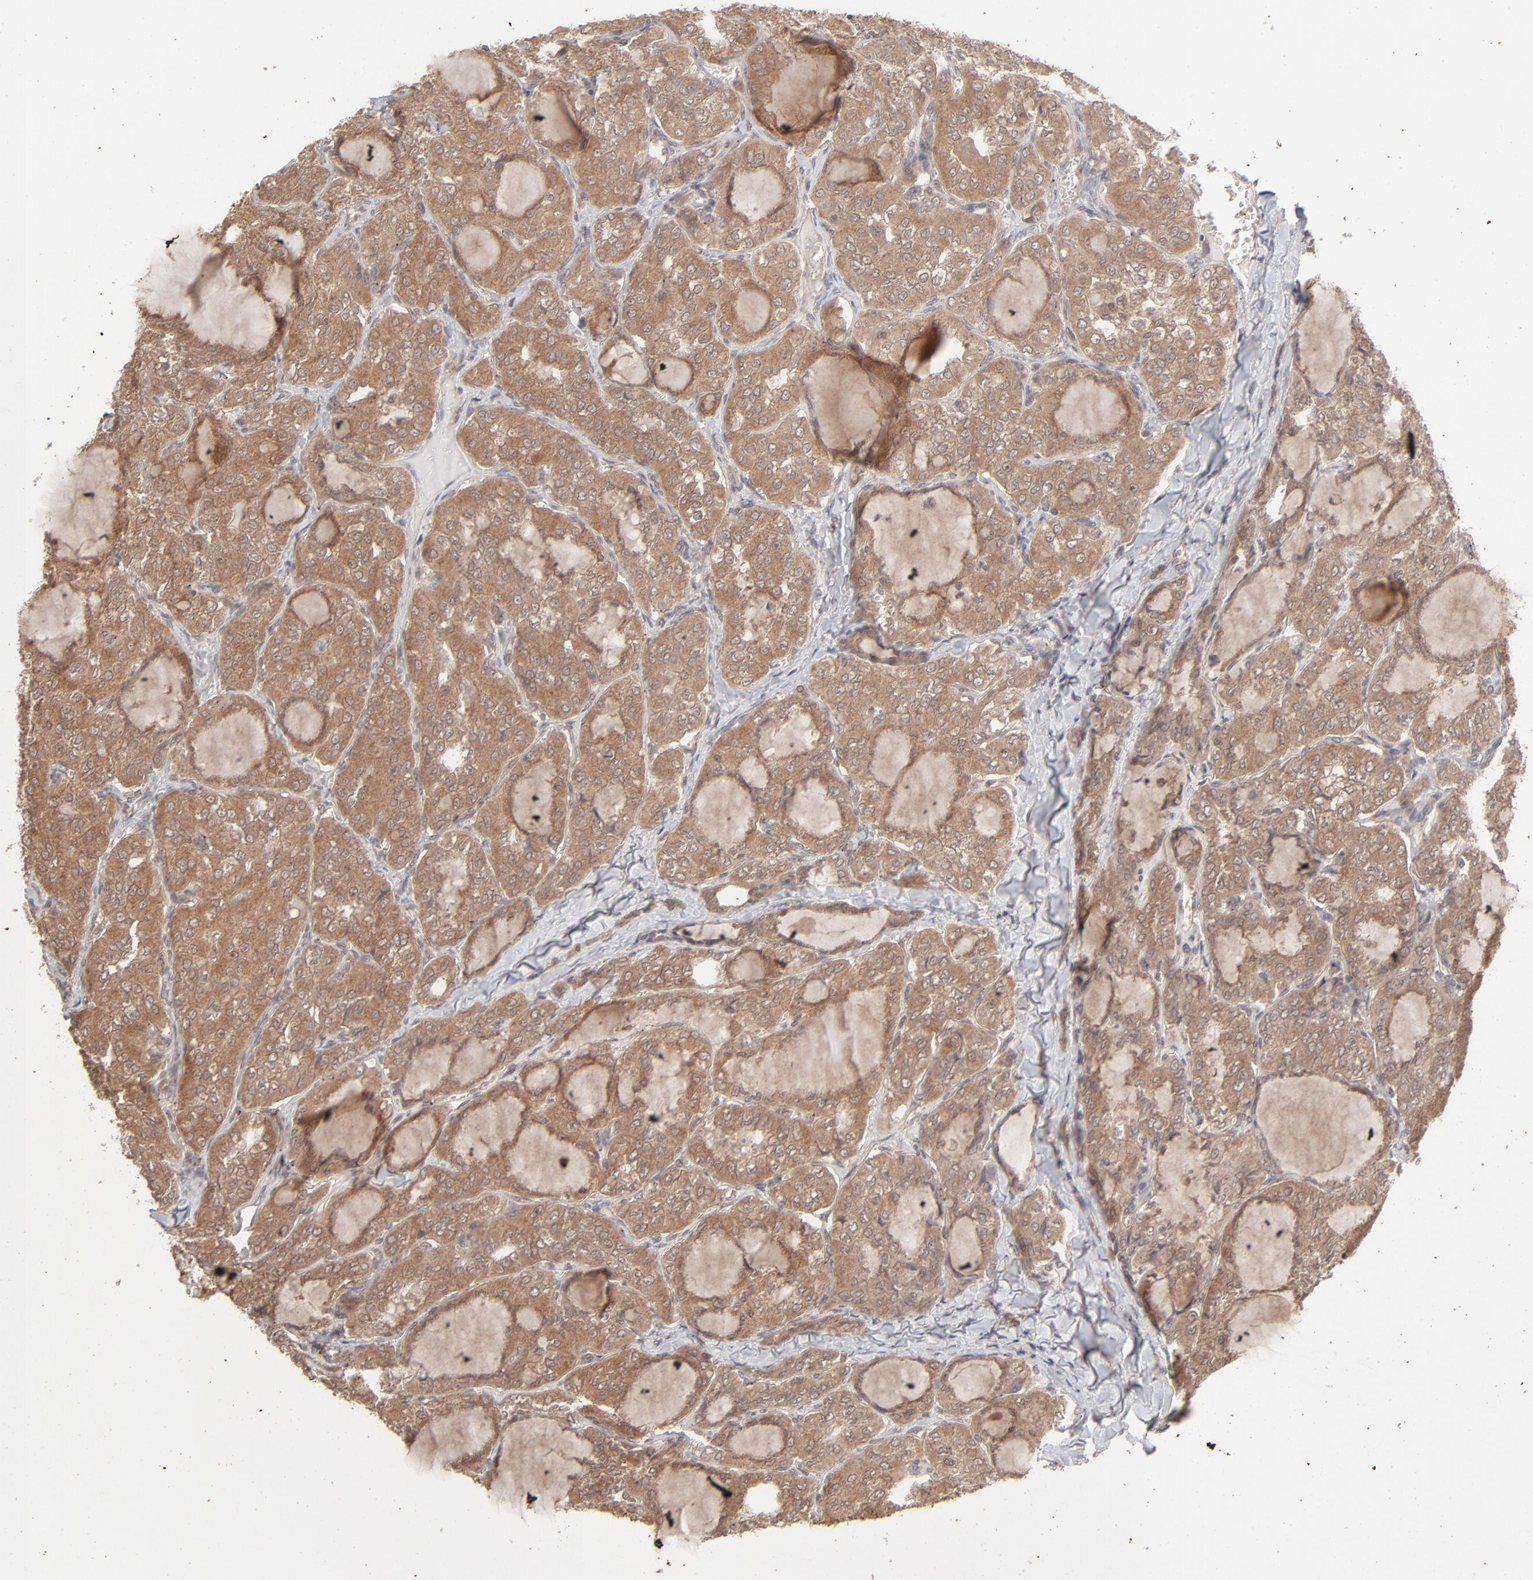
{"staining": {"intensity": "moderate", "quantity": ">75%", "location": "cytoplasmic/membranous"}, "tissue": "thyroid cancer", "cell_type": "Tumor cells", "image_type": "cancer", "snomed": [{"axis": "morphology", "description": "Papillary adenocarcinoma, NOS"}, {"axis": "topography", "description": "Thyroid gland"}], "caption": "Papillary adenocarcinoma (thyroid) stained with DAB (3,3'-diaminobenzidine) immunohistochemistry (IHC) displays medium levels of moderate cytoplasmic/membranous positivity in approximately >75% of tumor cells.", "gene": "SCFD1", "patient": {"sex": "male", "age": 20}}